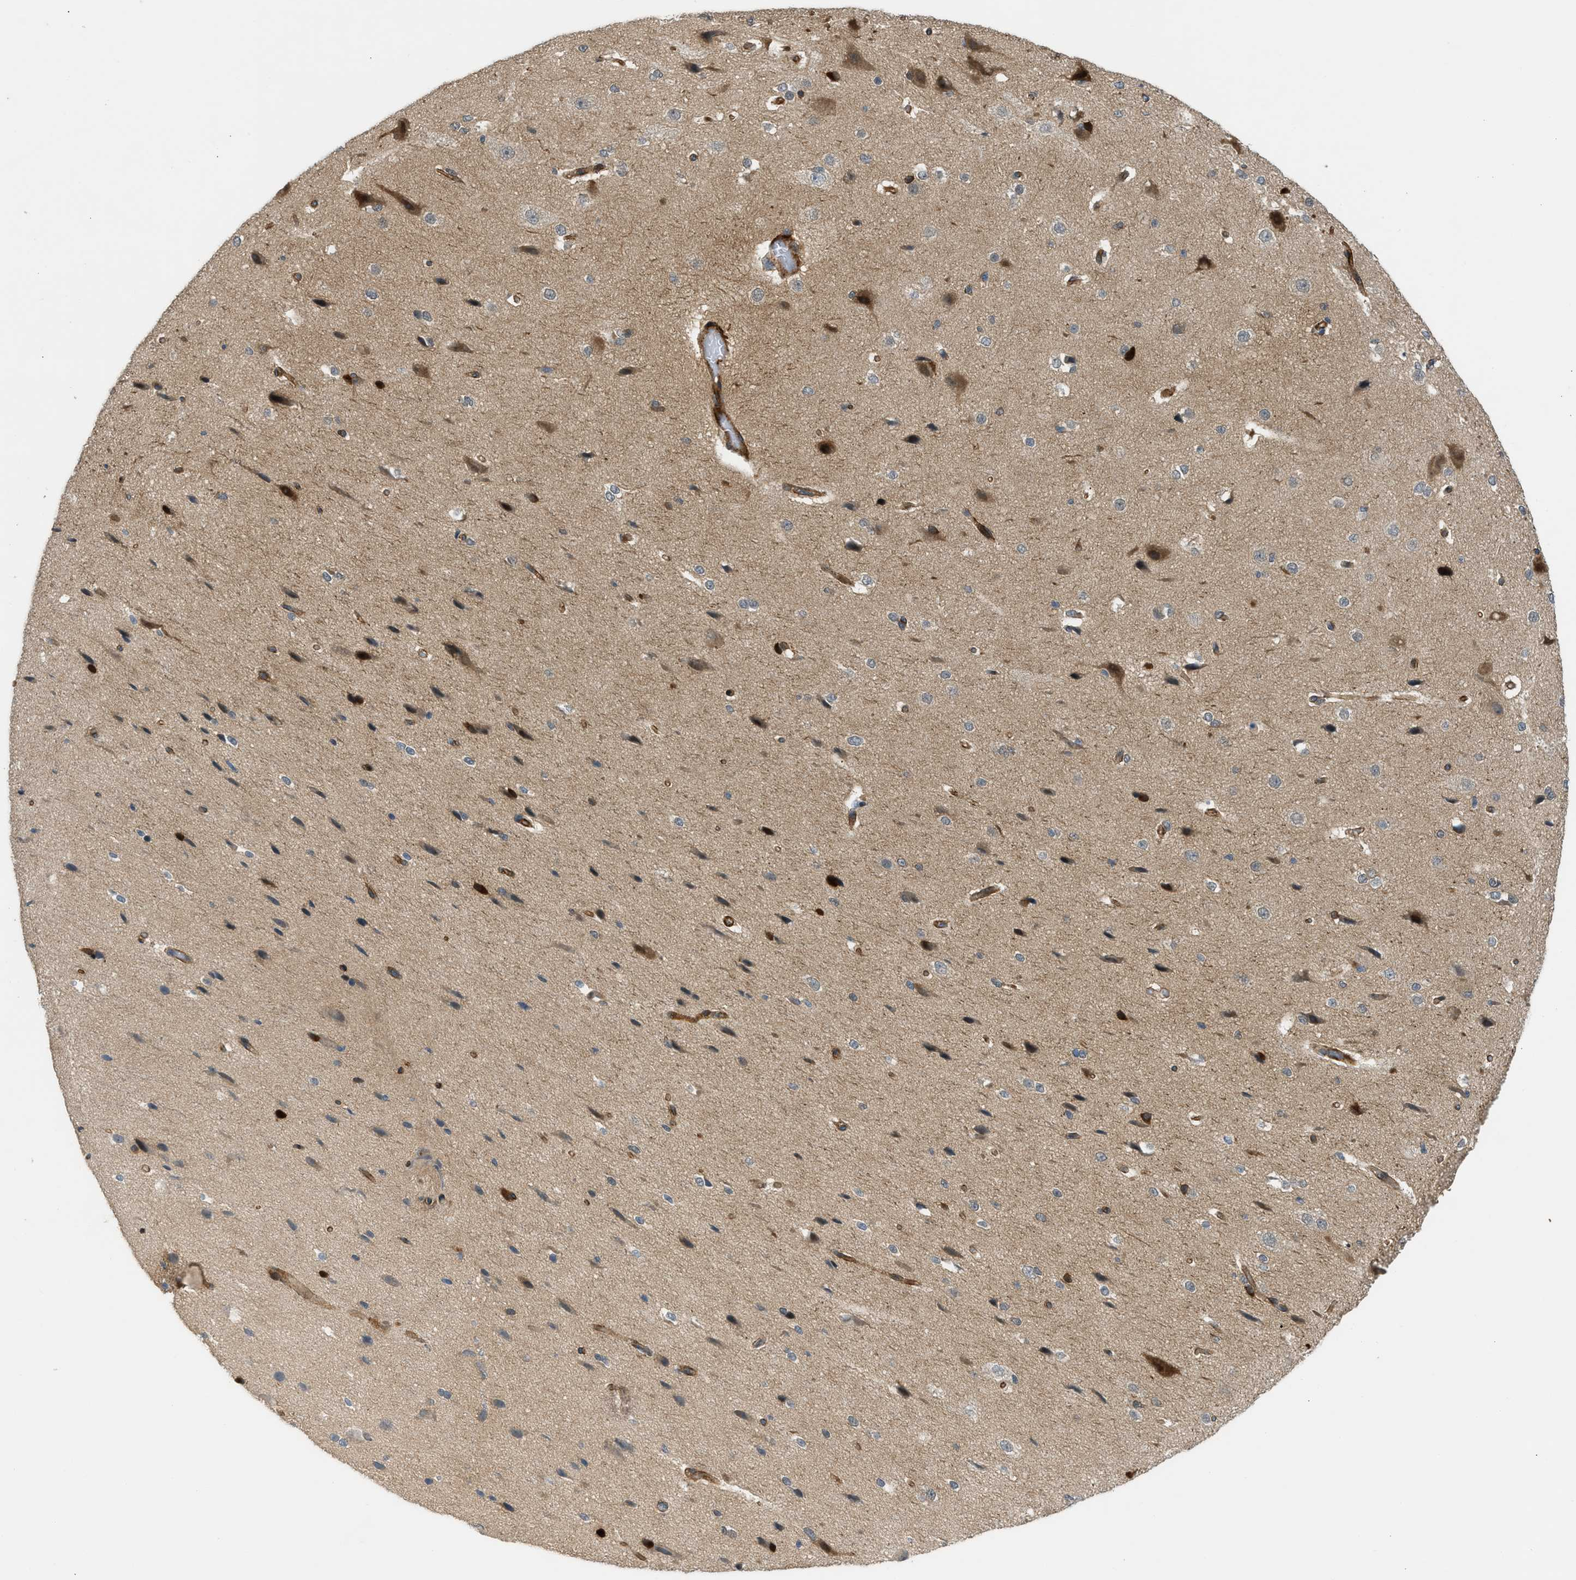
{"staining": {"intensity": "strong", "quantity": ">75%", "location": "cytoplasmic/membranous"}, "tissue": "cerebral cortex", "cell_type": "Endothelial cells", "image_type": "normal", "snomed": [{"axis": "morphology", "description": "Normal tissue, NOS"}, {"axis": "morphology", "description": "Developmental malformation"}, {"axis": "topography", "description": "Cerebral cortex"}], "caption": "This photomicrograph displays immunohistochemistry staining of normal human cerebral cortex, with high strong cytoplasmic/membranous positivity in about >75% of endothelial cells.", "gene": "EDNRA", "patient": {"sex": "female", "age": 30}}